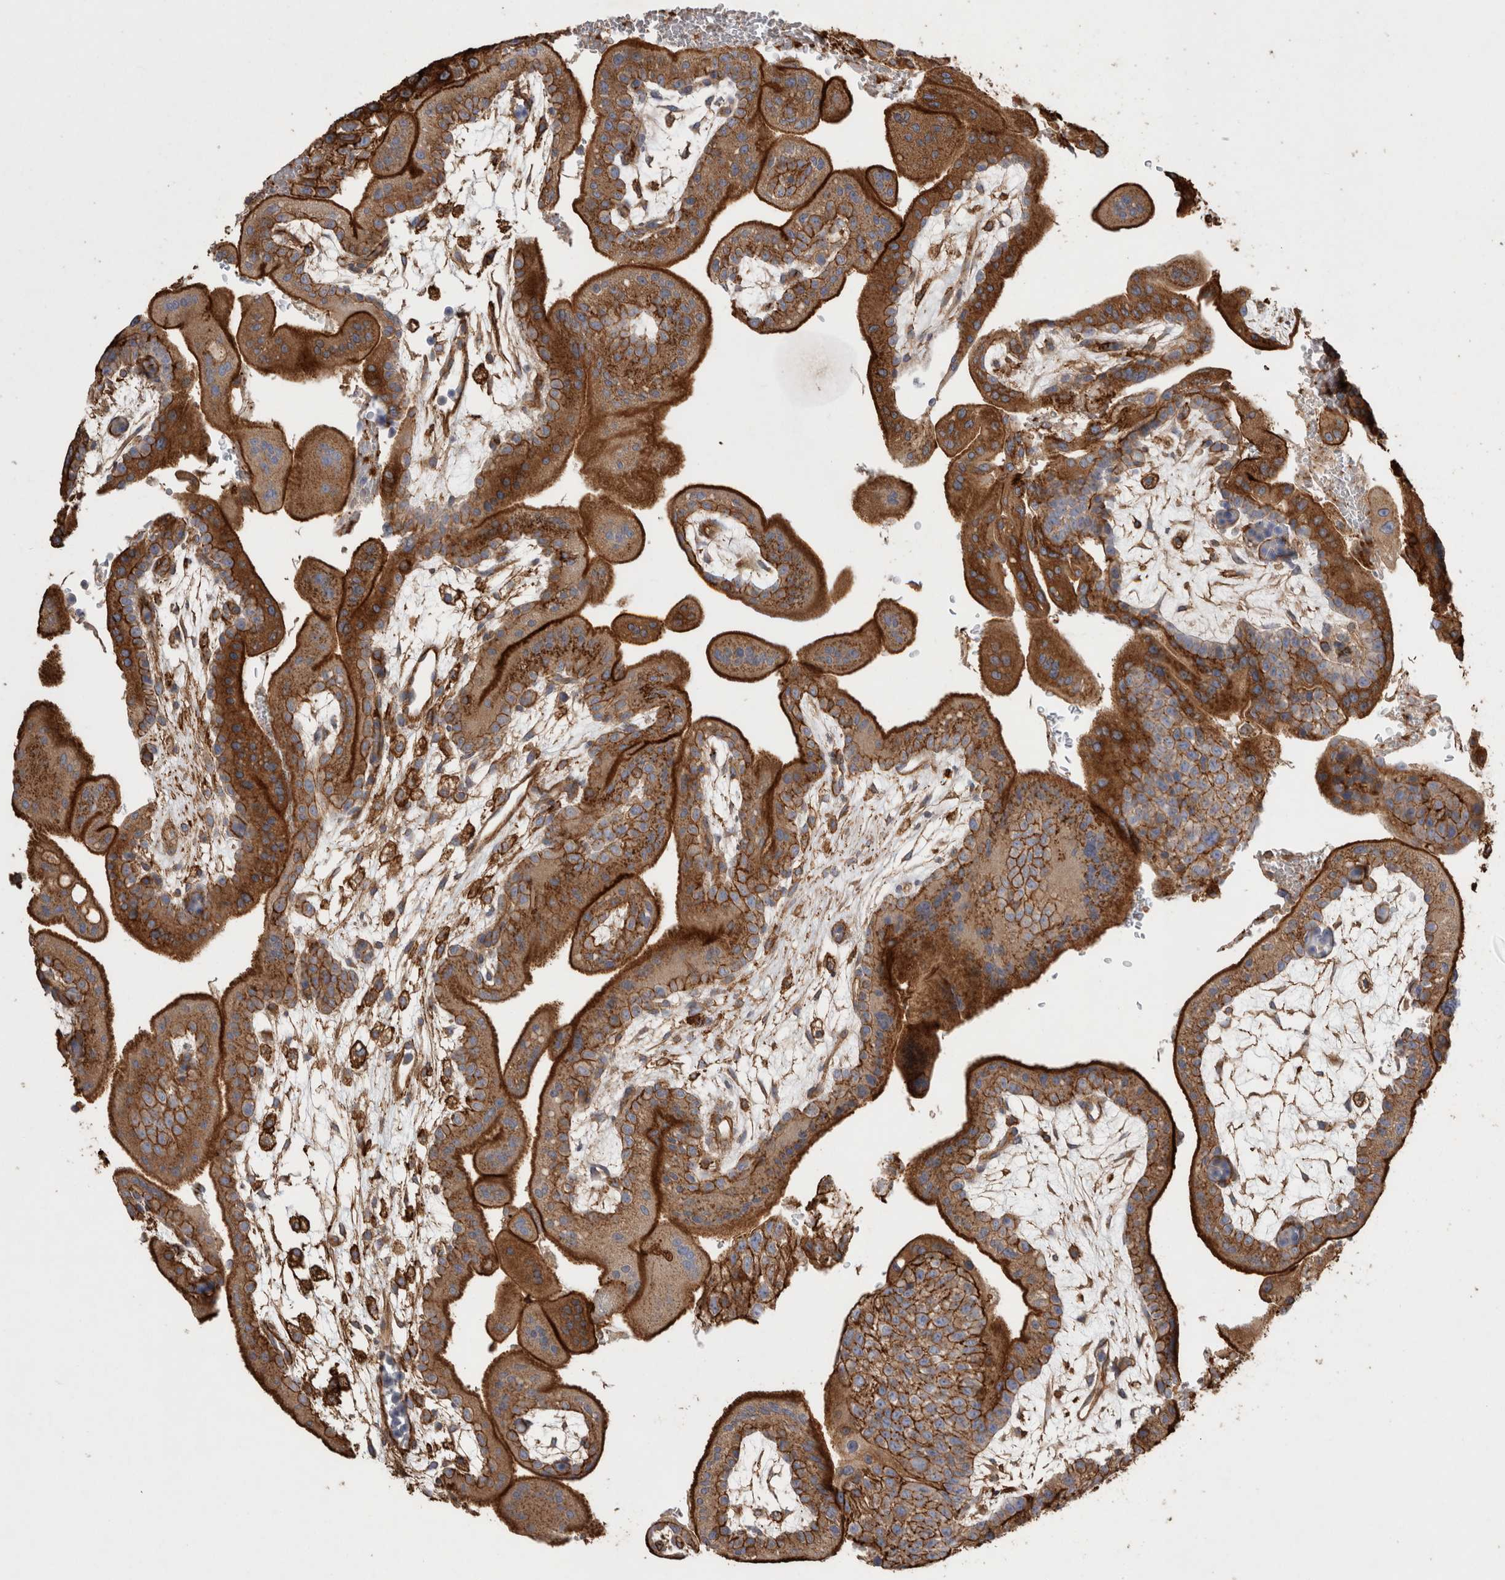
{"staining": {"intensity": "strong", "quantity": ">75%", "location": "cytoplasmic/membranous"}, "tissue": "placenta", "cell_type": "Decidual cells", "image_type": "normal", "snomed": [{"axis": "morphology", "description": "Normal tissue, NOS"}, {"axis": "topography", "description": "Placenta"}], "caption": "Protein staining by immunohistochemistry demonstrates strong cytoplasmic/membranous expression in approximately >75% of decidual cells in normal placenta.", "gene": "GPER1", "patient": {"sex": "female", "age": 35}}